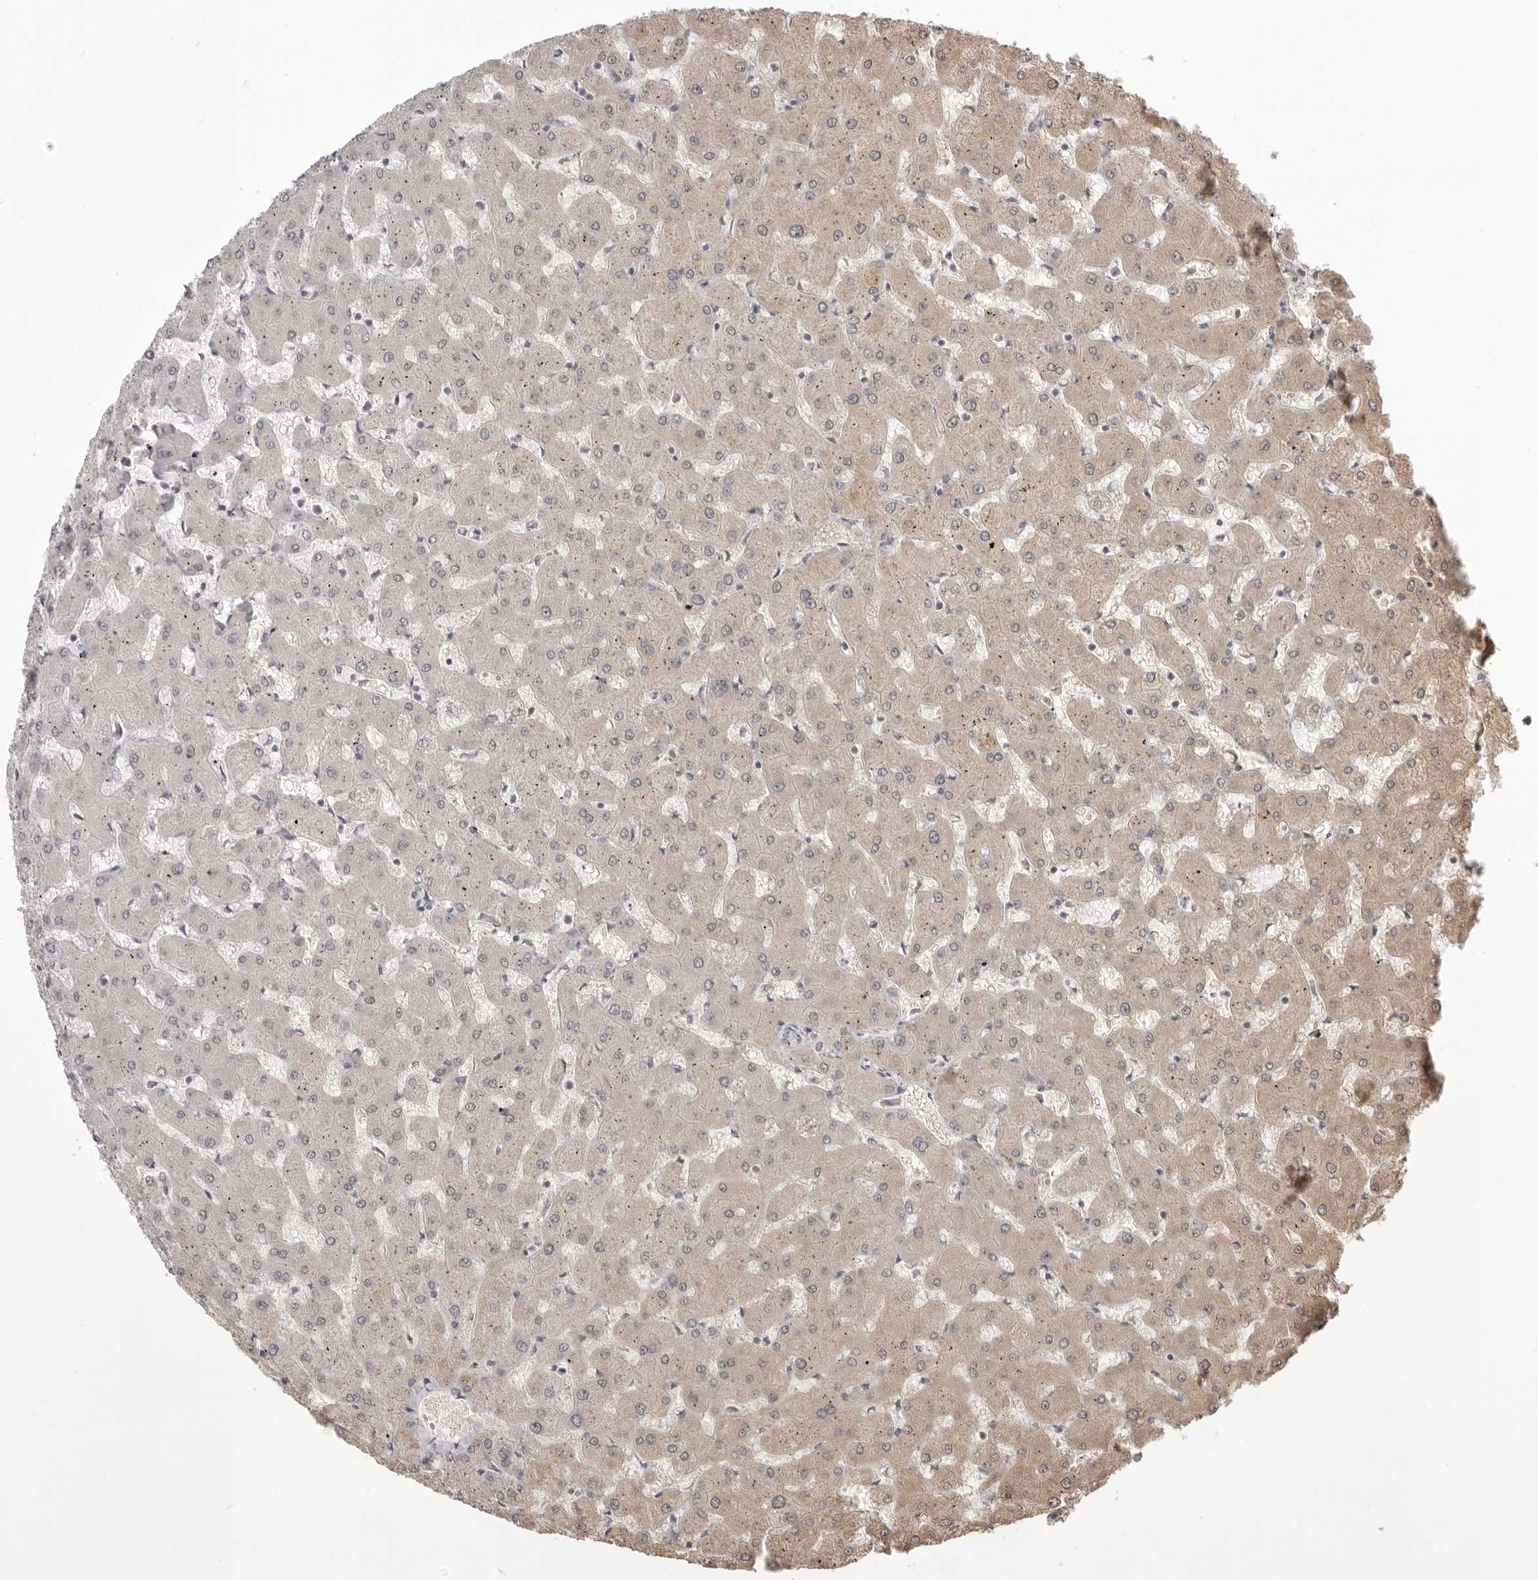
{"staining": {"intensity": "negative", "quantity": "none", "location": "none"}, "tissue": "liver", "cell_type": "Cholangiocytes", "image_type": "normal", "snomed": [{"axis": "morphology", "description": "Normal tissue, NOS"}, {"axis": "topography", "description": "Liver"}], "caption": "Image shows no protein expression in cholangiocytes of unremarkable liver.", "gene": "ZC3H11A", "patient": {"sex": "female", "age": 63}}